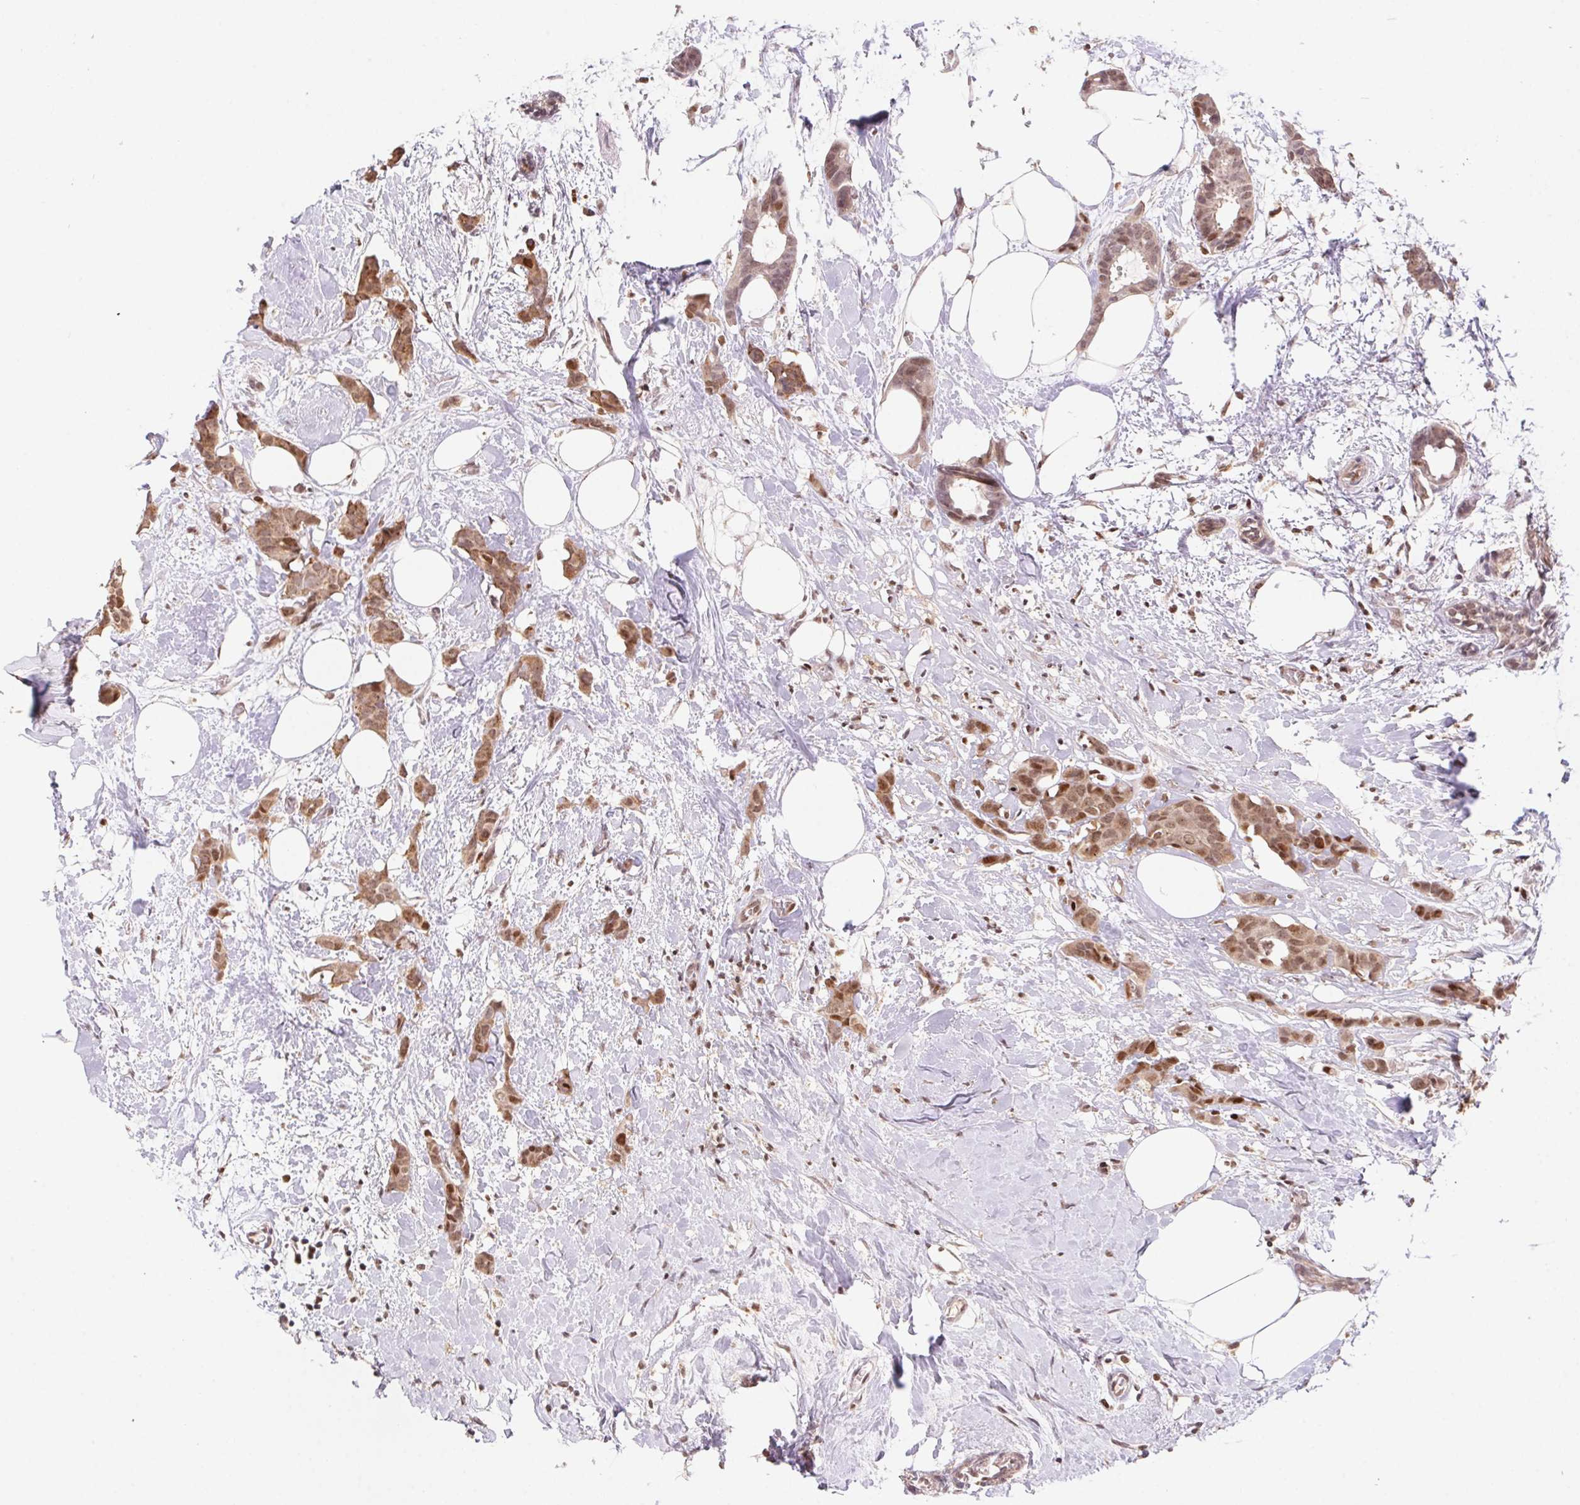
{"staining": {"intensity": "moderate", "quantity": ">75%", "location": "nuclear"}, "tissue": "breast cancer", "cell_type": "Tumor cells", "image_type": "cancer", "snomed": [{"axis": "morphology", "description": "Duct carcinoma"}, {"axis": "topography", "description": "Breast"}], "caption": "This histopathology image exhibits breast cancer stained with immunohistochemistry (IHC) to label a protein in brown. The nuclear of tumor cells show moderate positivity for the protein. Nuclei are counter-stained blue.", "gene": "POLD3", "patient": {"sex": "female", "age": 62}}